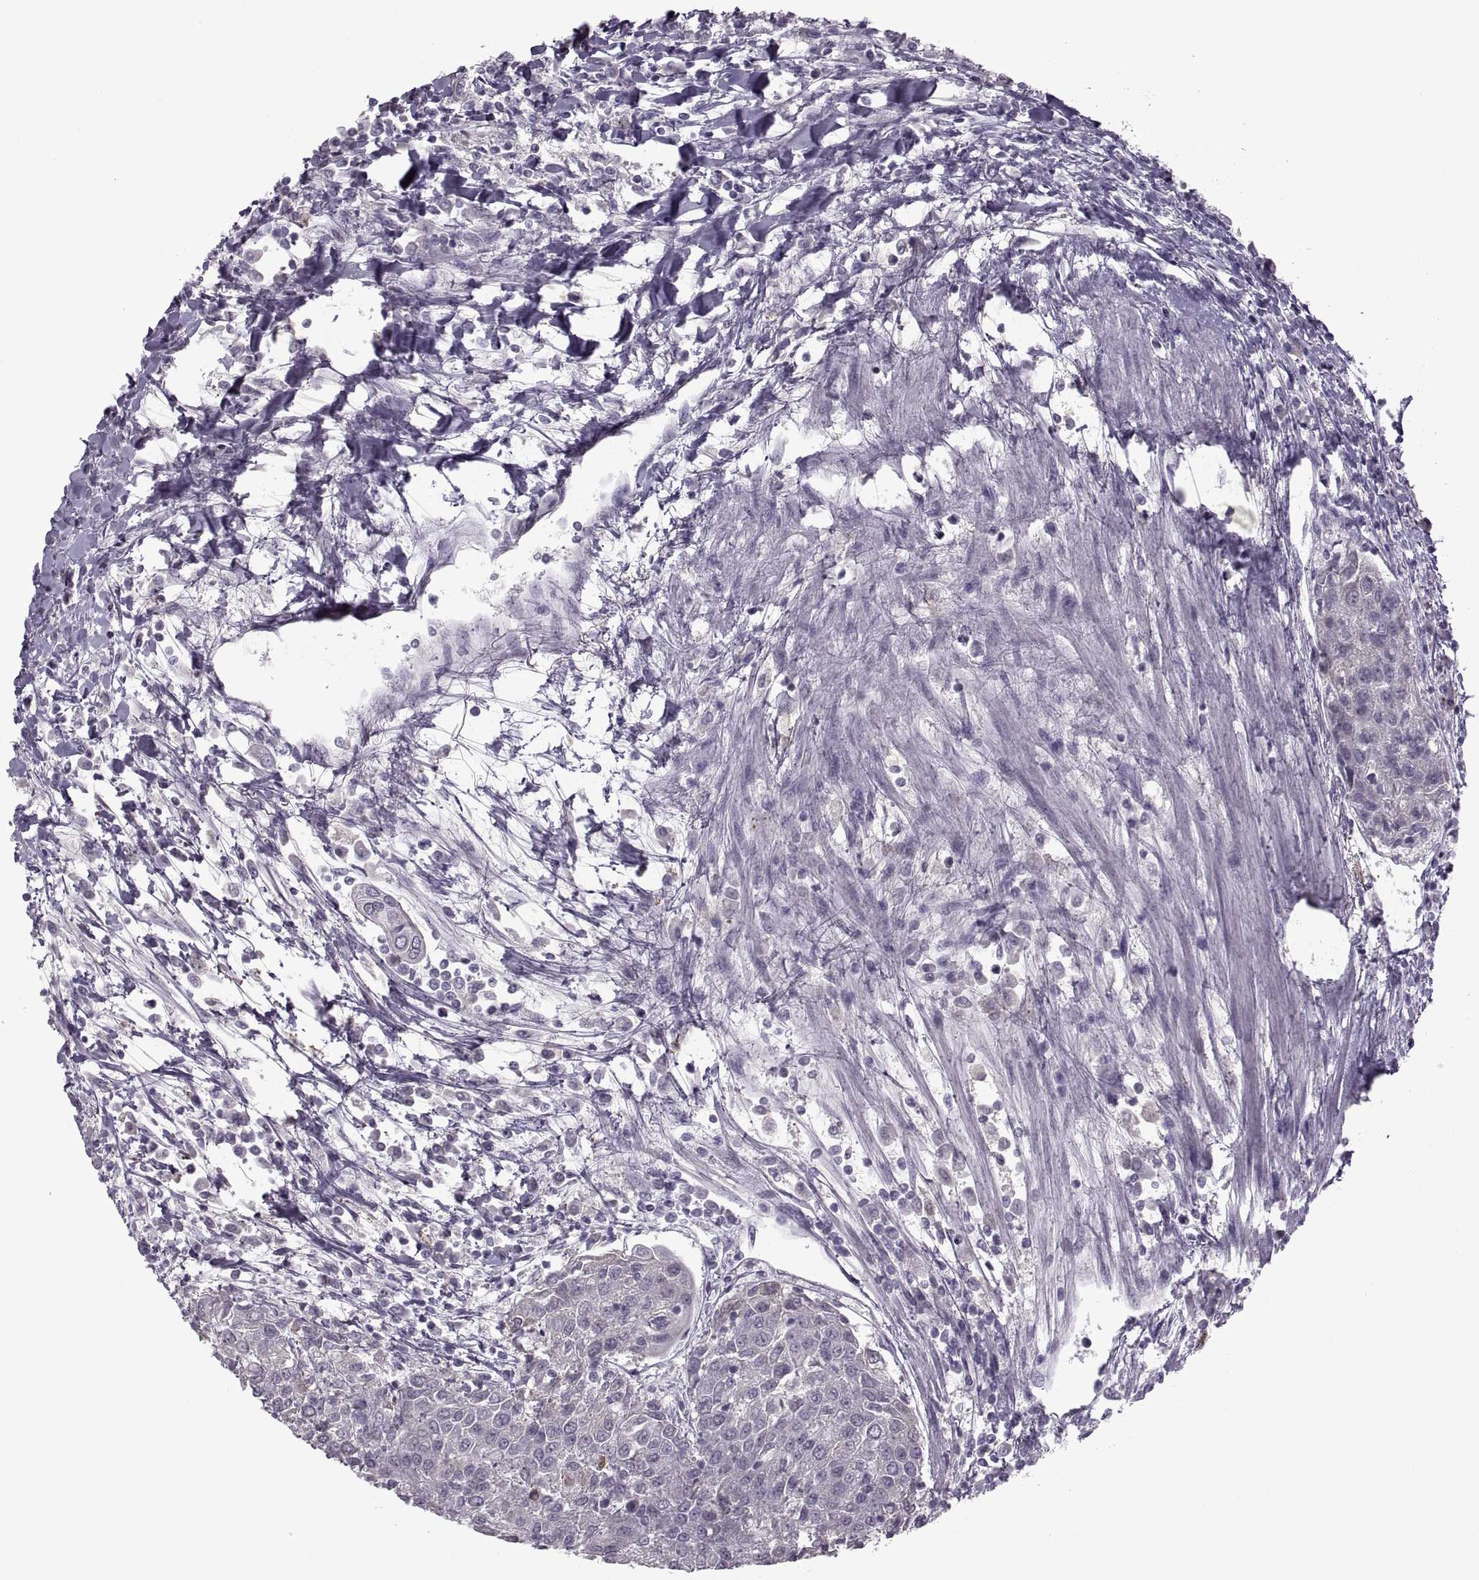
{"staining": {"intensity": "negative", "quantity": "none", "location": "none"}, "tissue": "urothelial cancer", "cell_type": "Tumor cells", "image_type": "cancer", "snomed": [{"axis": "morphology", "description": "Urothelial carcinoma, High grade"}, {"axis": "topography", "description": "Urinary bladder"}], "caption": "High power microscopy image of an IHC image of urothelial carcinoma (high-grade), revealing no significant positivity in tumor cells.", "gene": "MGAT4D", "patient": {"sex": "female", "age": 85}}